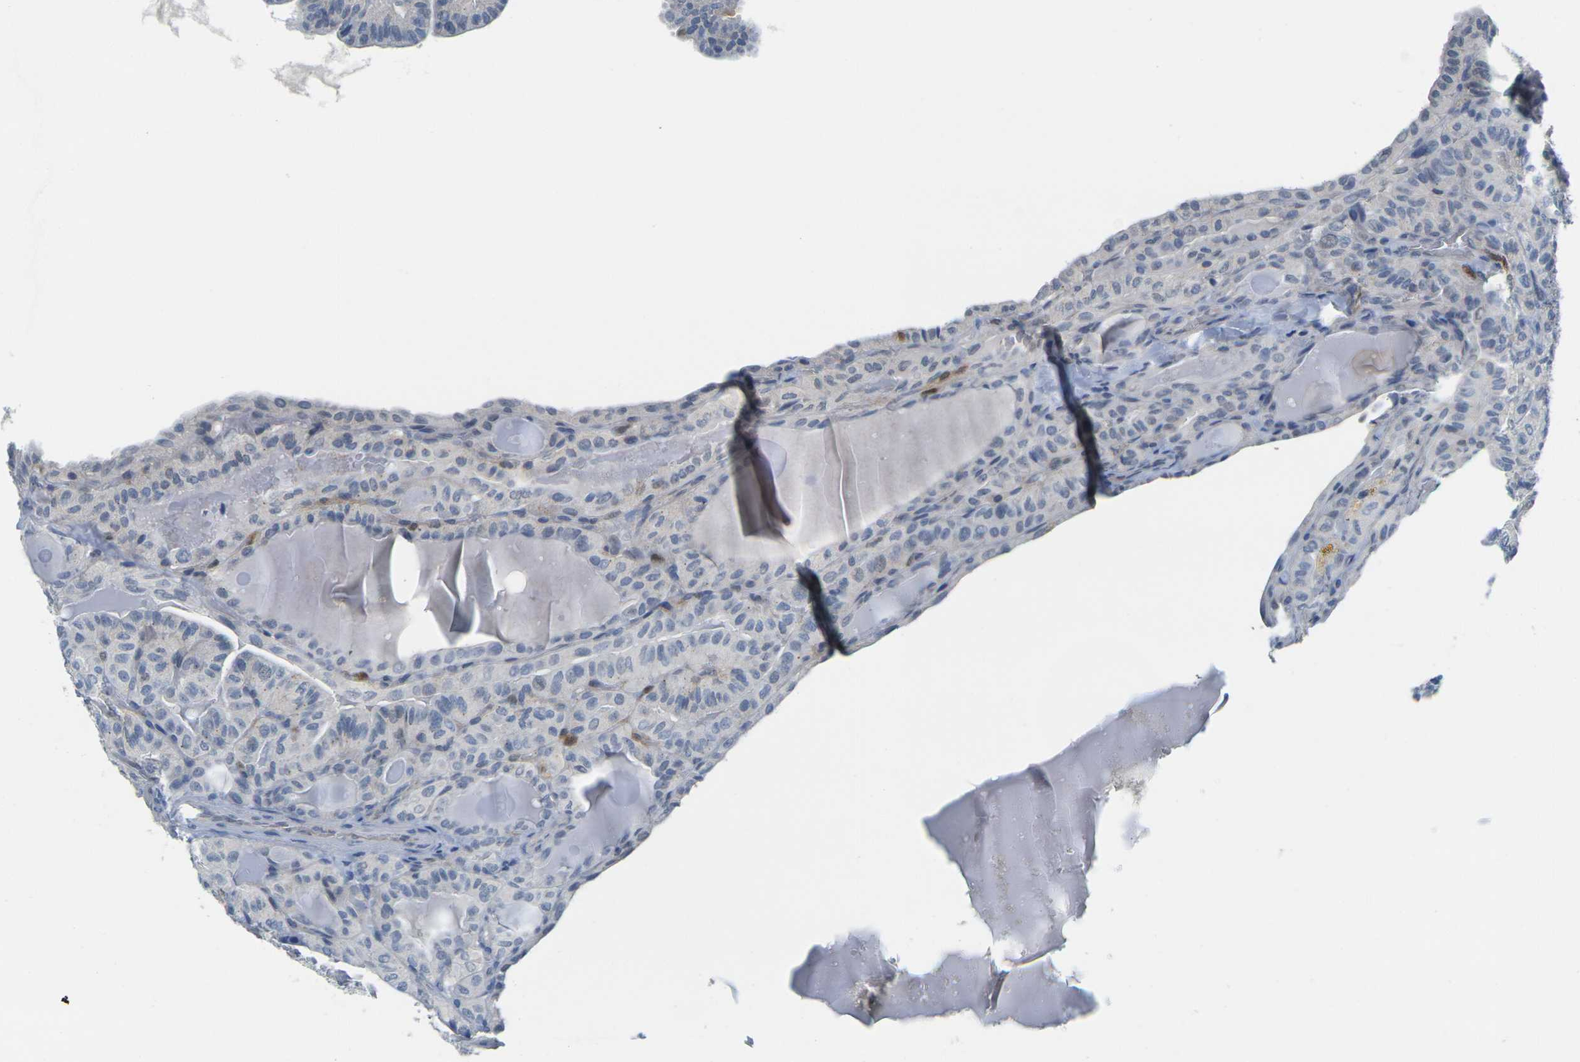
{"staining": {"intensity": "moderate", "quantity": "<25%", "location": "nuclear"}, "tissue": "thyroid cancer", "cell_type": "Tumor cells", "image_type": "cancer", "snomed": [{"axis": "morphology", "description": "Papillary adenocarcinoma, NOS"}, {"axis": "topography", "description": "Thyroid gland"}], "caption": "IHC (DAB (3,3'-diaminobenzidine)) staining of papillary adenocarcinoma (thyroid) exhibits moderate nuclear protein expression in about <25% of tumor cells.", "gene": "CDK2", "patient": {"sex": "male", "age": 77}}